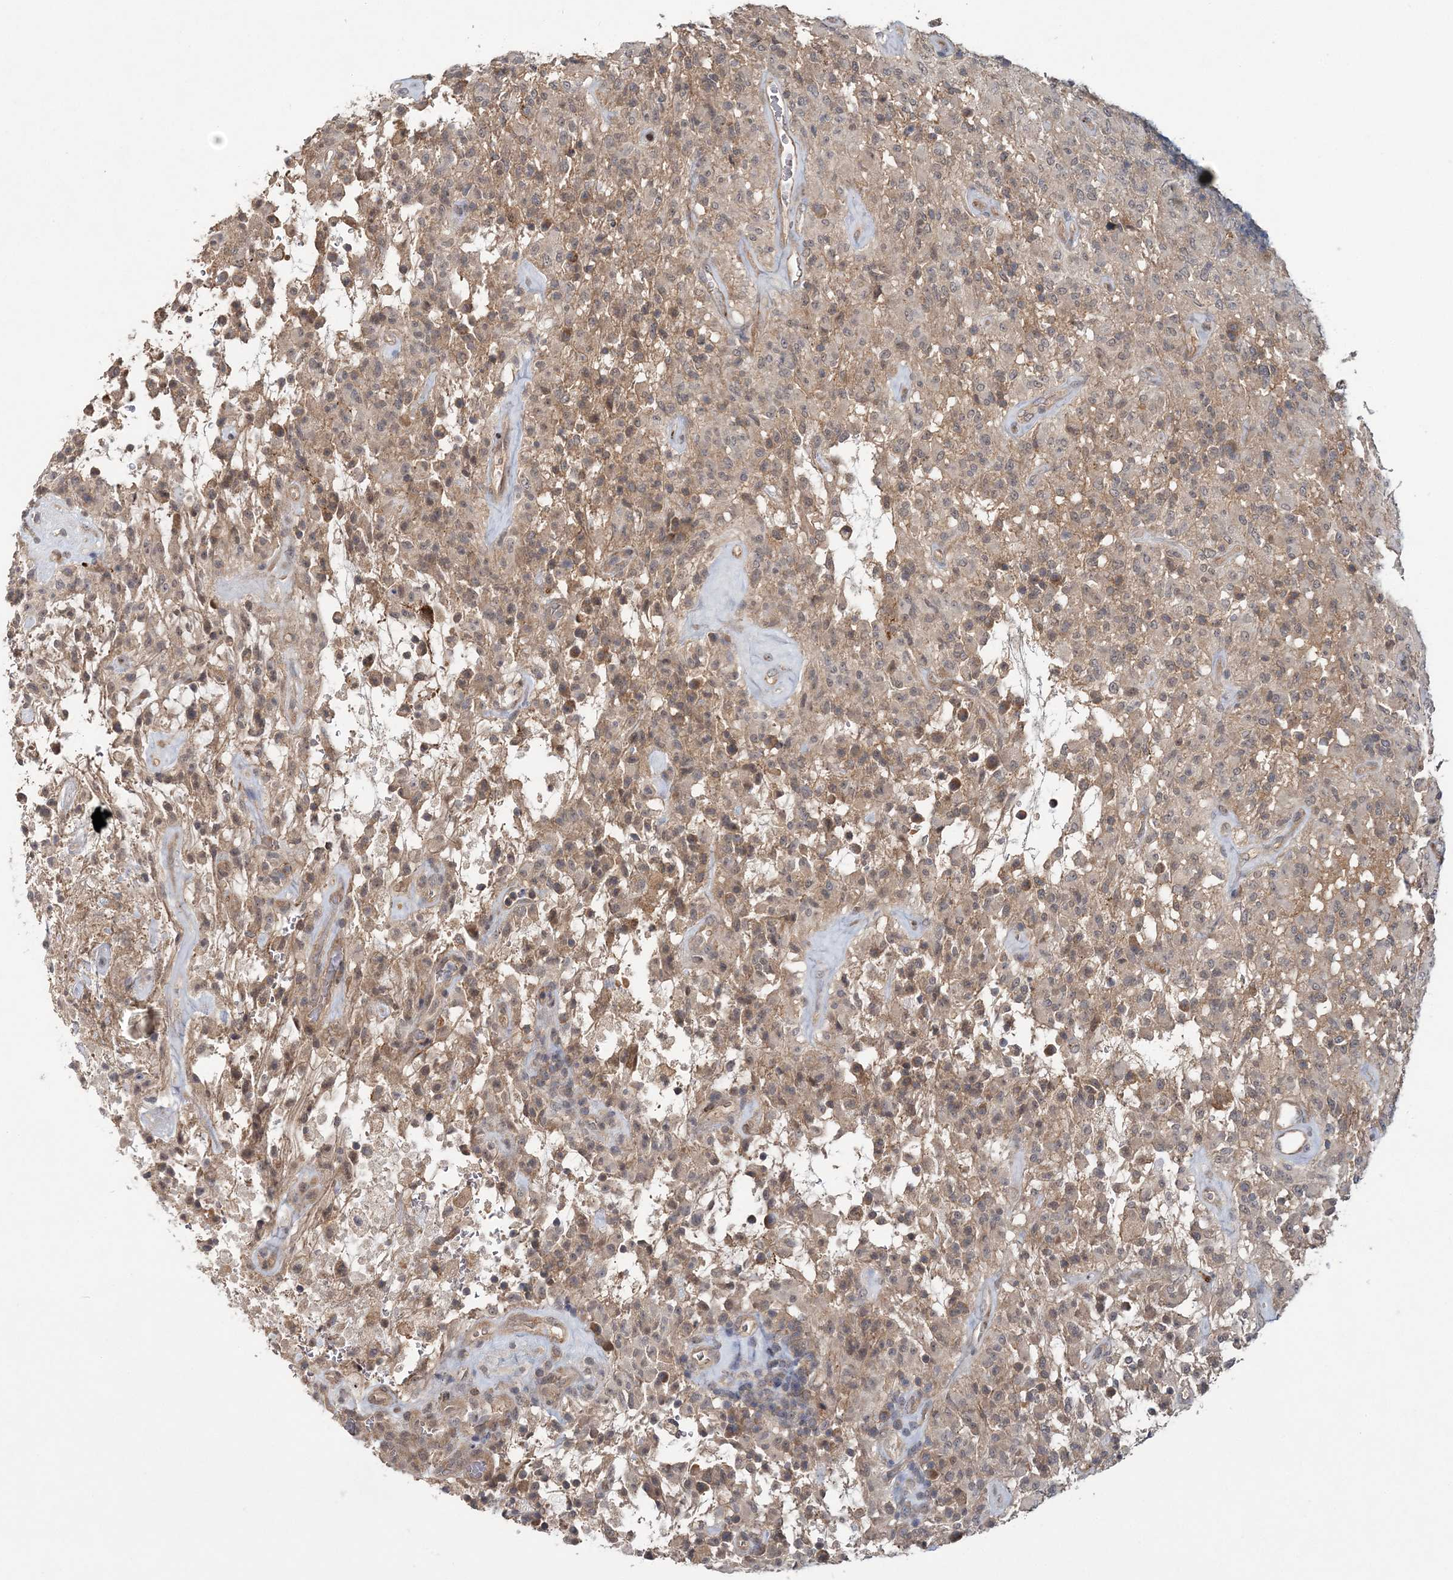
{"staining": {"intensity": "weak", "quantity": ">75%", "location": "cytoplasmic/membranous,nuclear"}, "tissue": "glioma", "cell_type": "Tumor cells", "image_type": "cancer", "snomed": [{"axis": "morphology", "description": "Glioma, malignant, High grade"}, {"axis": "topography", "description": "Brain"}], "caption": "Immunohistochemistry (IHC) of human glioma displays low levels of weak cytoplasmic/membranous and nuclear positivity in approximately >75% of tumor cells. The staining was performed using DAB to visualize the protein expression in brown, while the nuclei were stained in blue with hematoxylin (Magnification: 20x).", "gene": "RNF25", "patient": {"sex": "female", "age": 57}}